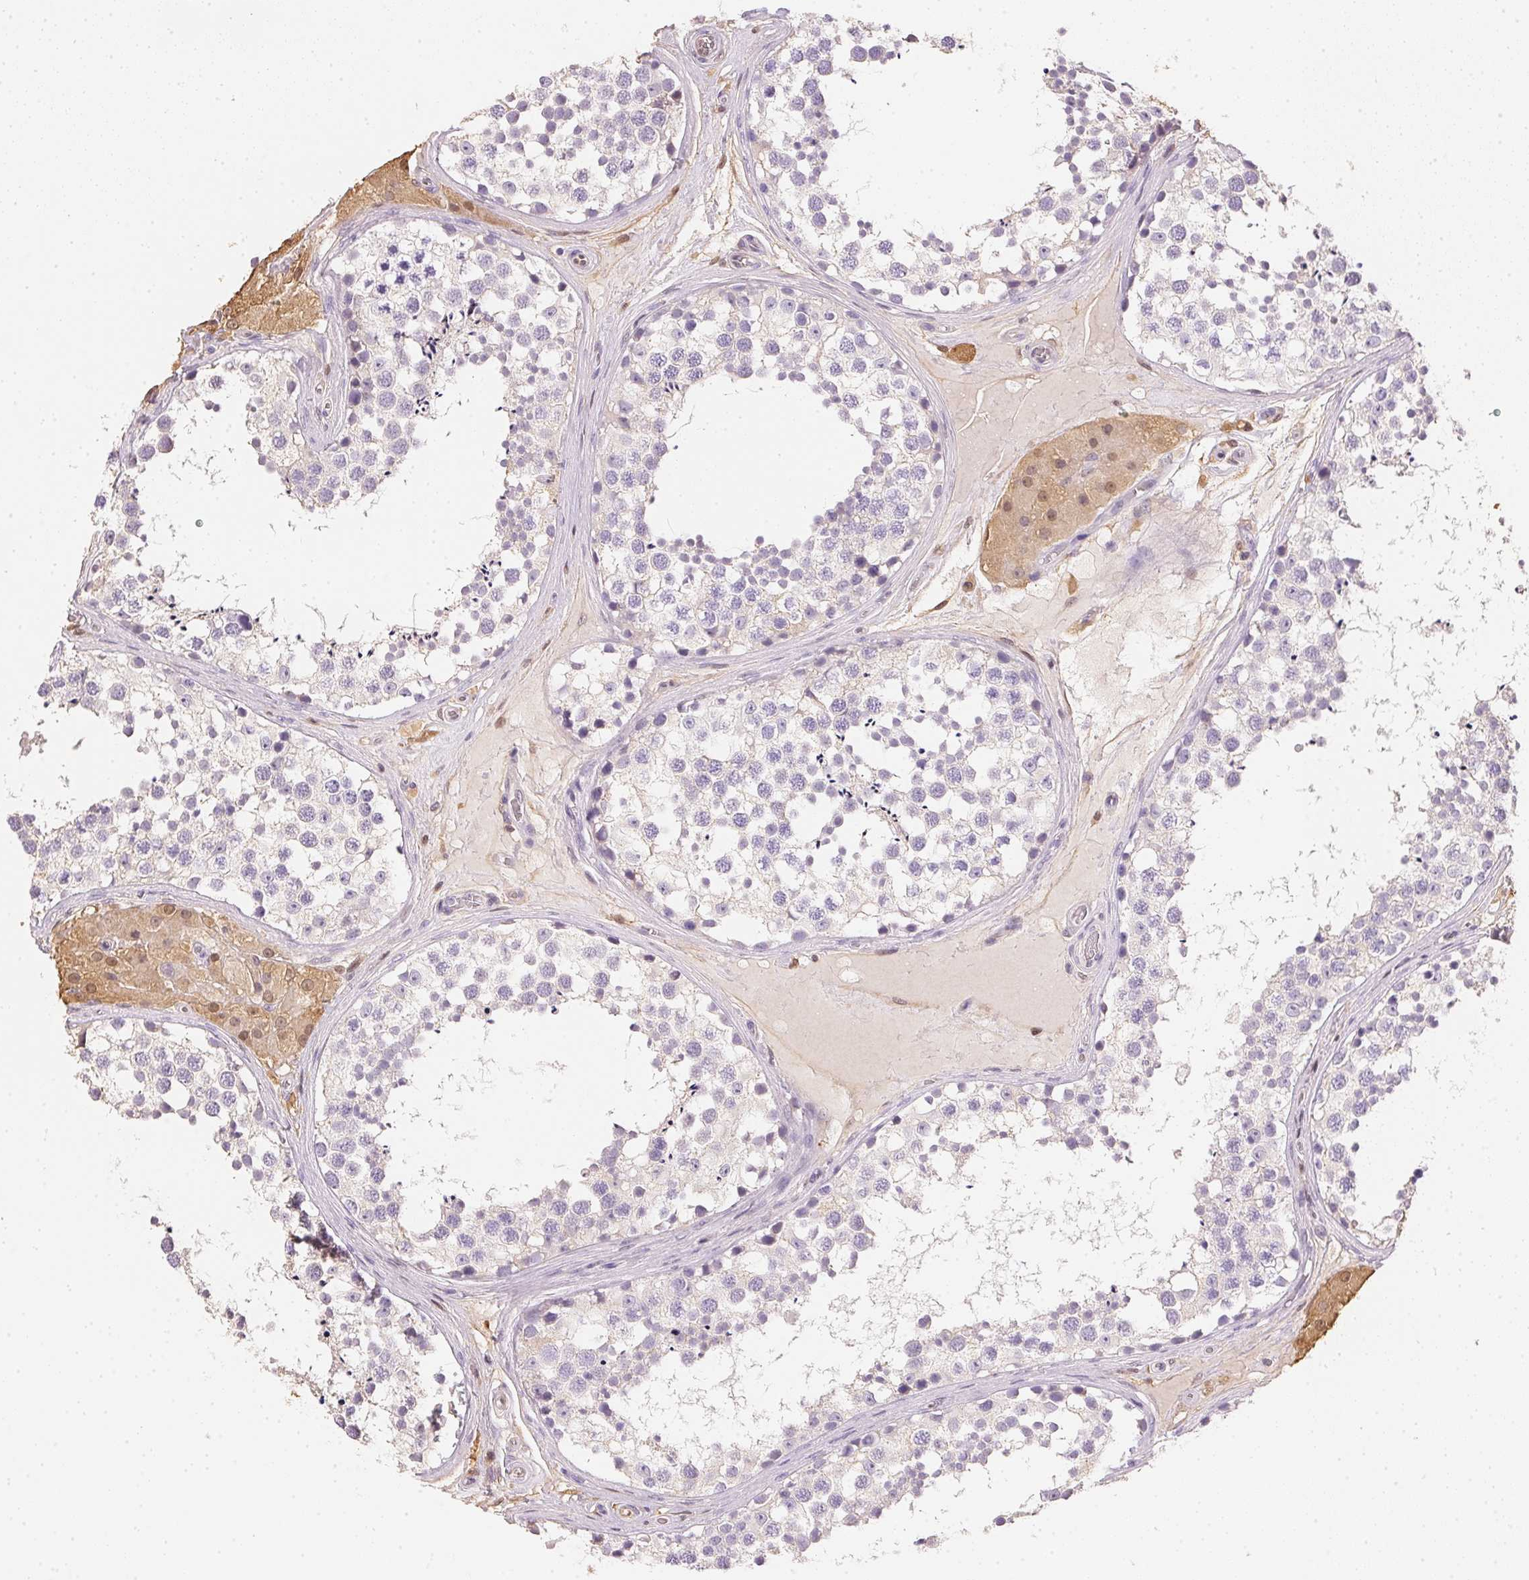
{"staining": {"intensity": "negative", "quantity": "none", "location": "none"}, "tissue": "testis", "cell_type": "Cells in seminiferous ducts", "image_type": "normal", "snomed": [{"axis": "morphology", "description": "Normal tissue, NOS"}, {"axis": "morphology", "description": "Seminoma, NOS"}, {"axis": "topography", "description": "Testis"}], "caption": "IHC micrograph of normal testis stained for a protein (brown), which displays no staining in cells in seminiferous ducts.", "gene": "S100A3", "patient": {"sex": "male", "age": 65}}